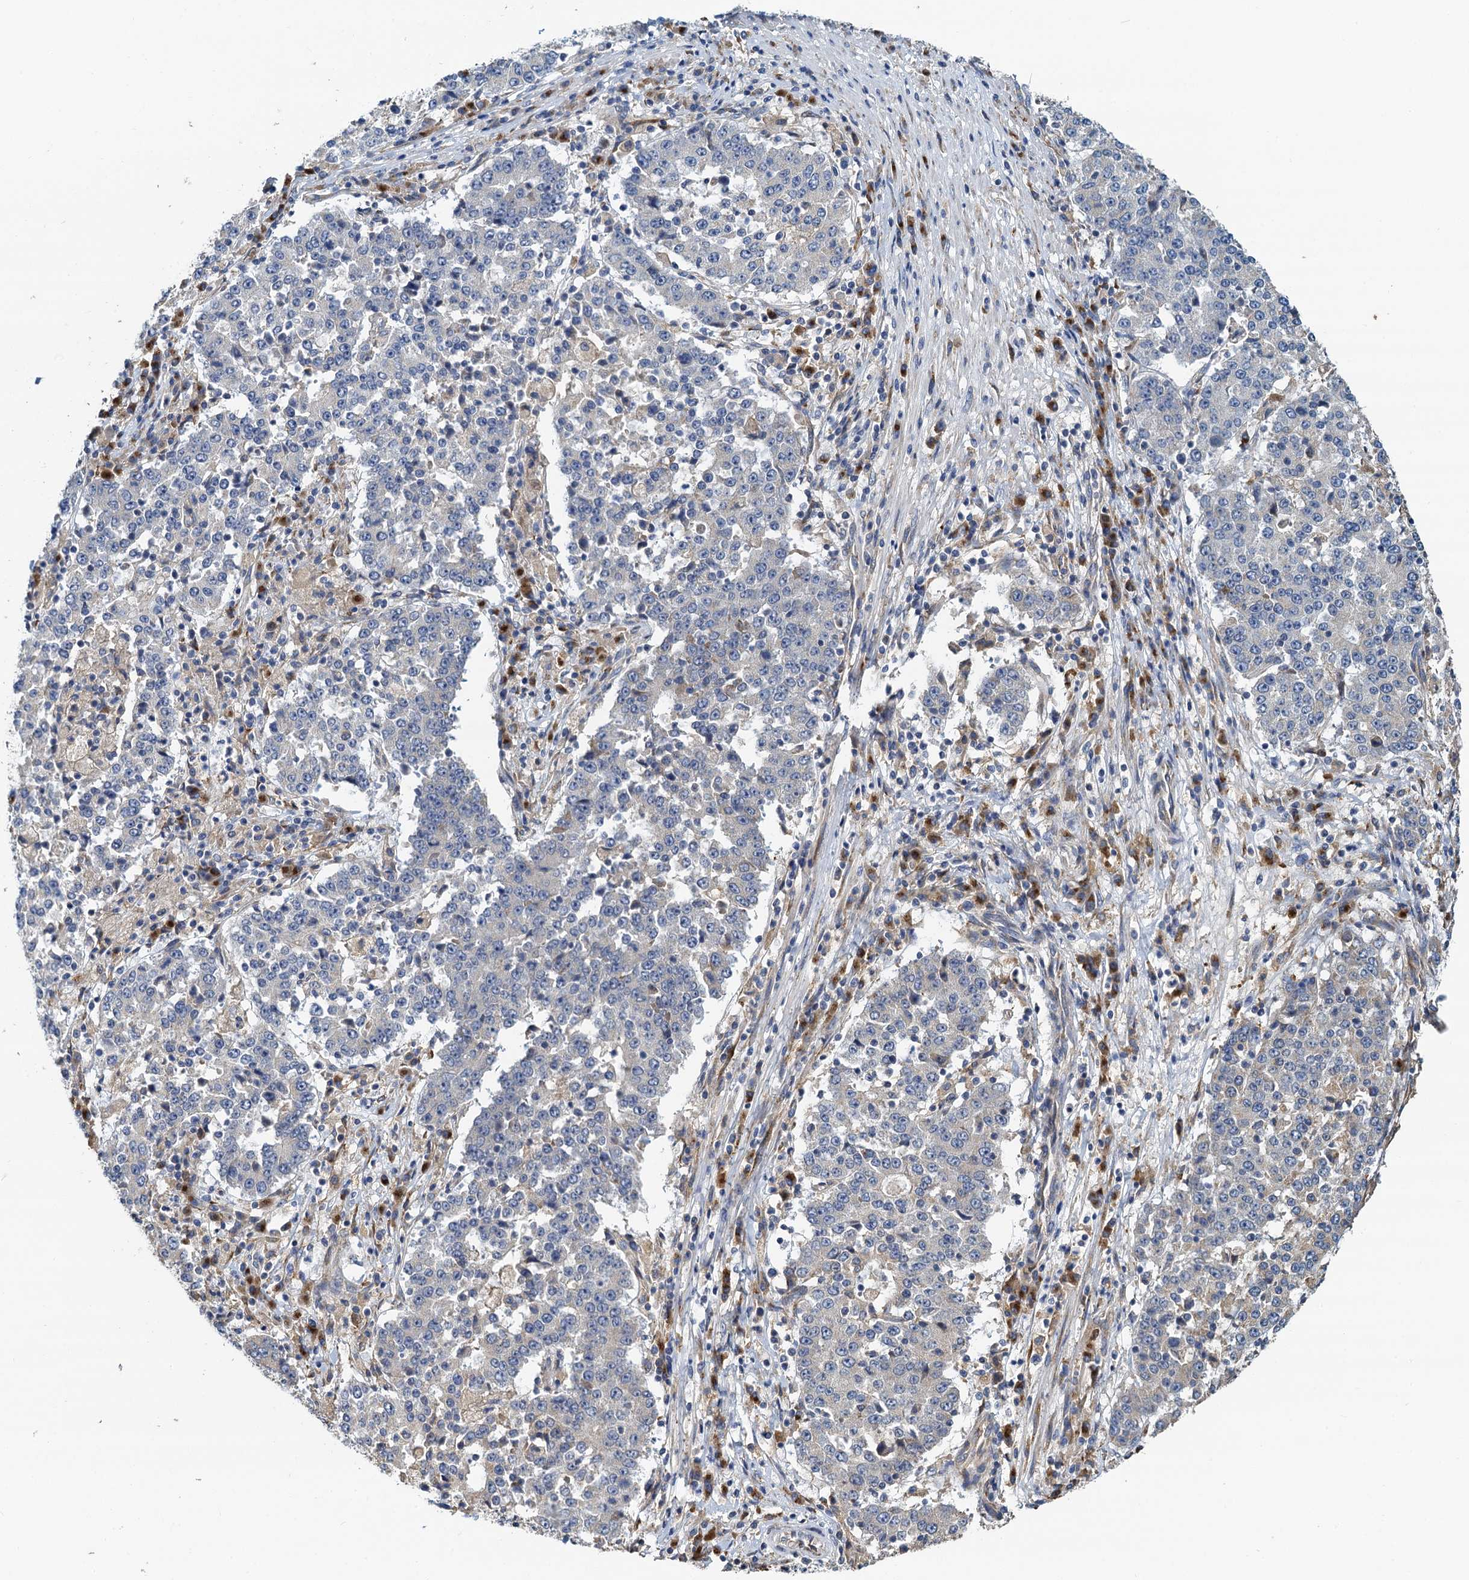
{"staining": {"intensity": "negative", "quantity": "none", "location": "none"}, "tissue": "stomach cancer", "cell_type": "Tumor cells", "image_type": "cancer", "snomed": [{"axis": "morphology", "description": "Adenocarcinoma, NOS"}, {"axis": "topography", "description": "Stomach"}], "caption": "Immunohistochemistry (IHC) of human stomach adenocarcinoma displays no staining in tumor cells.", "gene": "NKAPD1", "patient": {"sex": "male", "age": 59}}